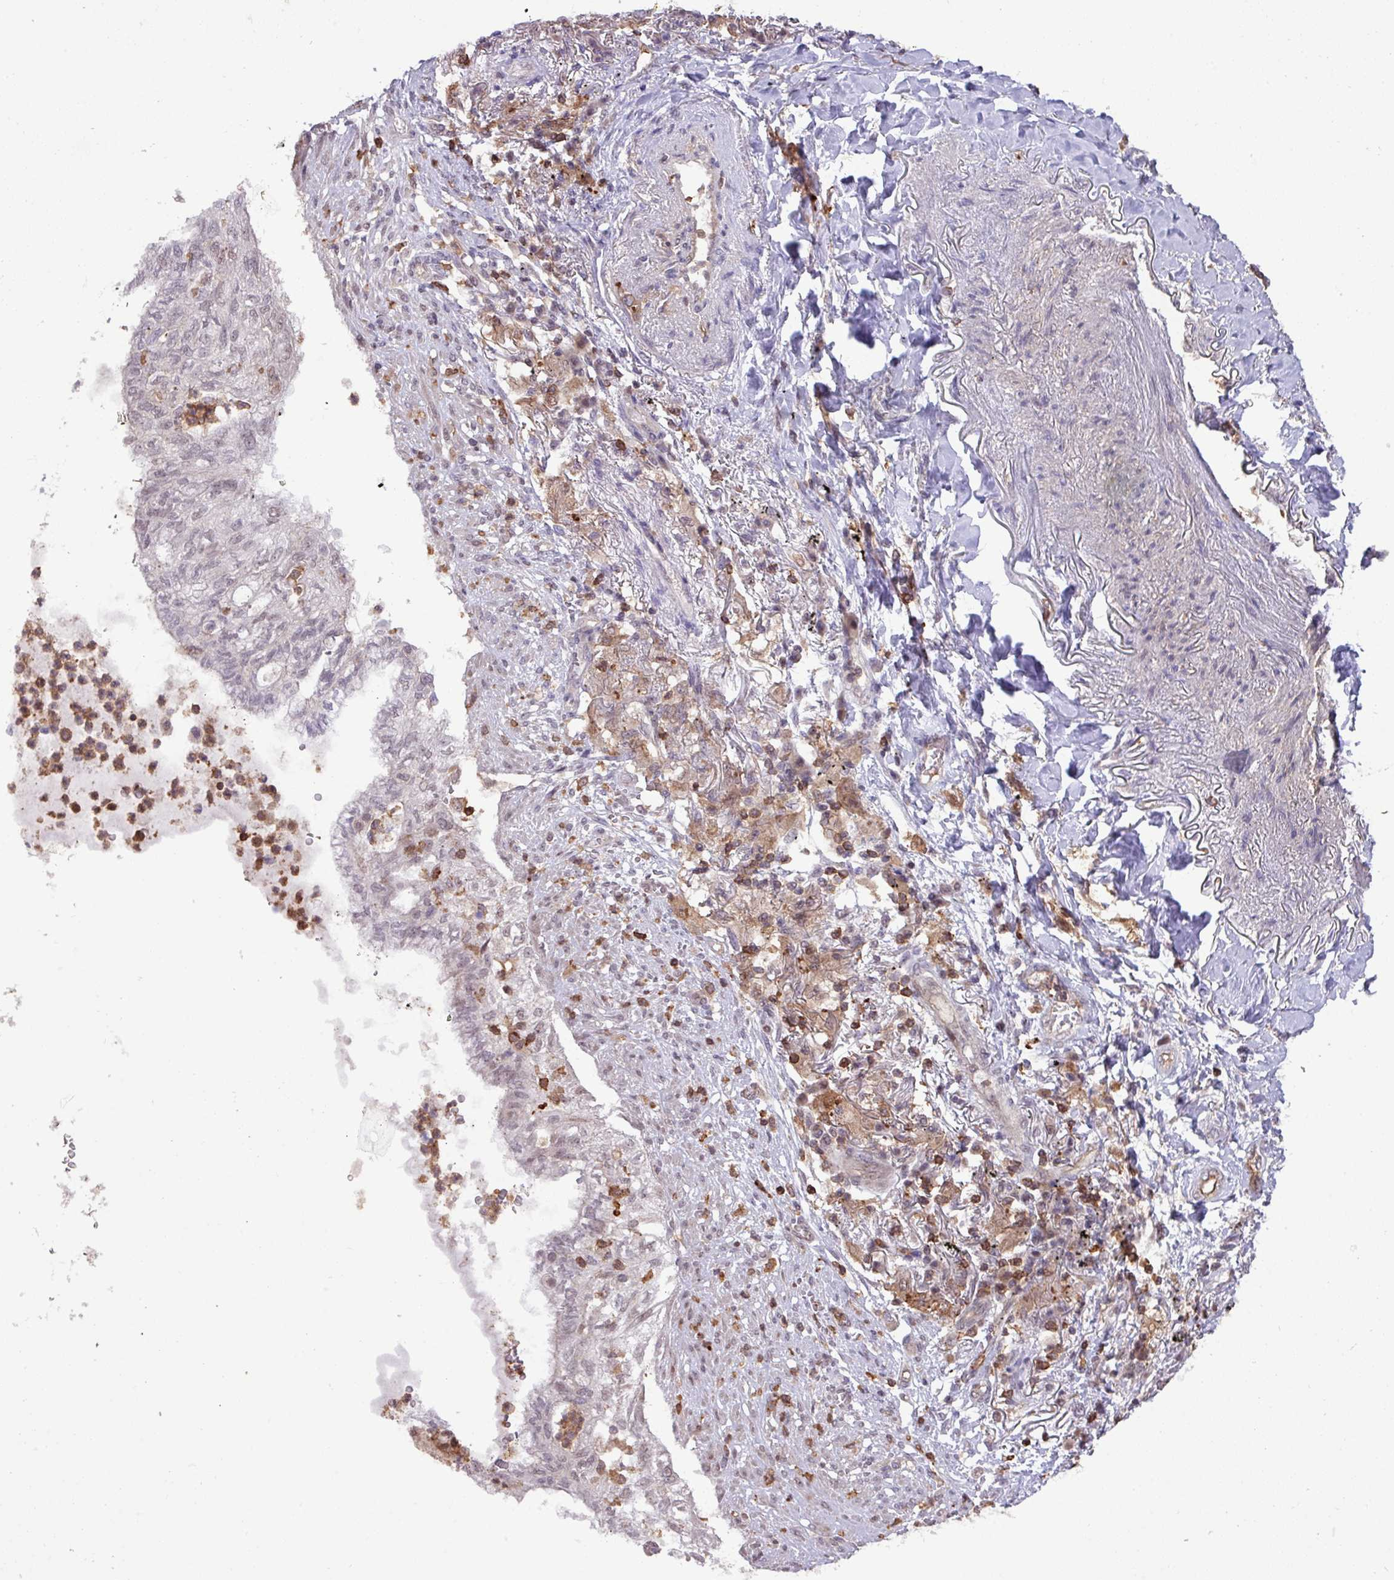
{"staining": {"intensity": "negative", "quantity": "none", "location": "none"}, "tissue": "lung cancer", "cell_type": "Tumor cells", "image_type": "cancer", "snomed": [{"axis": "morphology", "description": "Adenocarcinoma, NOS"}, {"axis": "topography", "description": "Lung"}], "caption": "The image shows no staining of tumor cells in lung cancer (adenocarcinoma). The staining was performed using DAB to visualize the protein expression in brown, while the nuclei were stained in blue with hematoxylin (Magnification: 20x).", "gene": "GON7", "patient": {"sex": "female", "age": 70}}